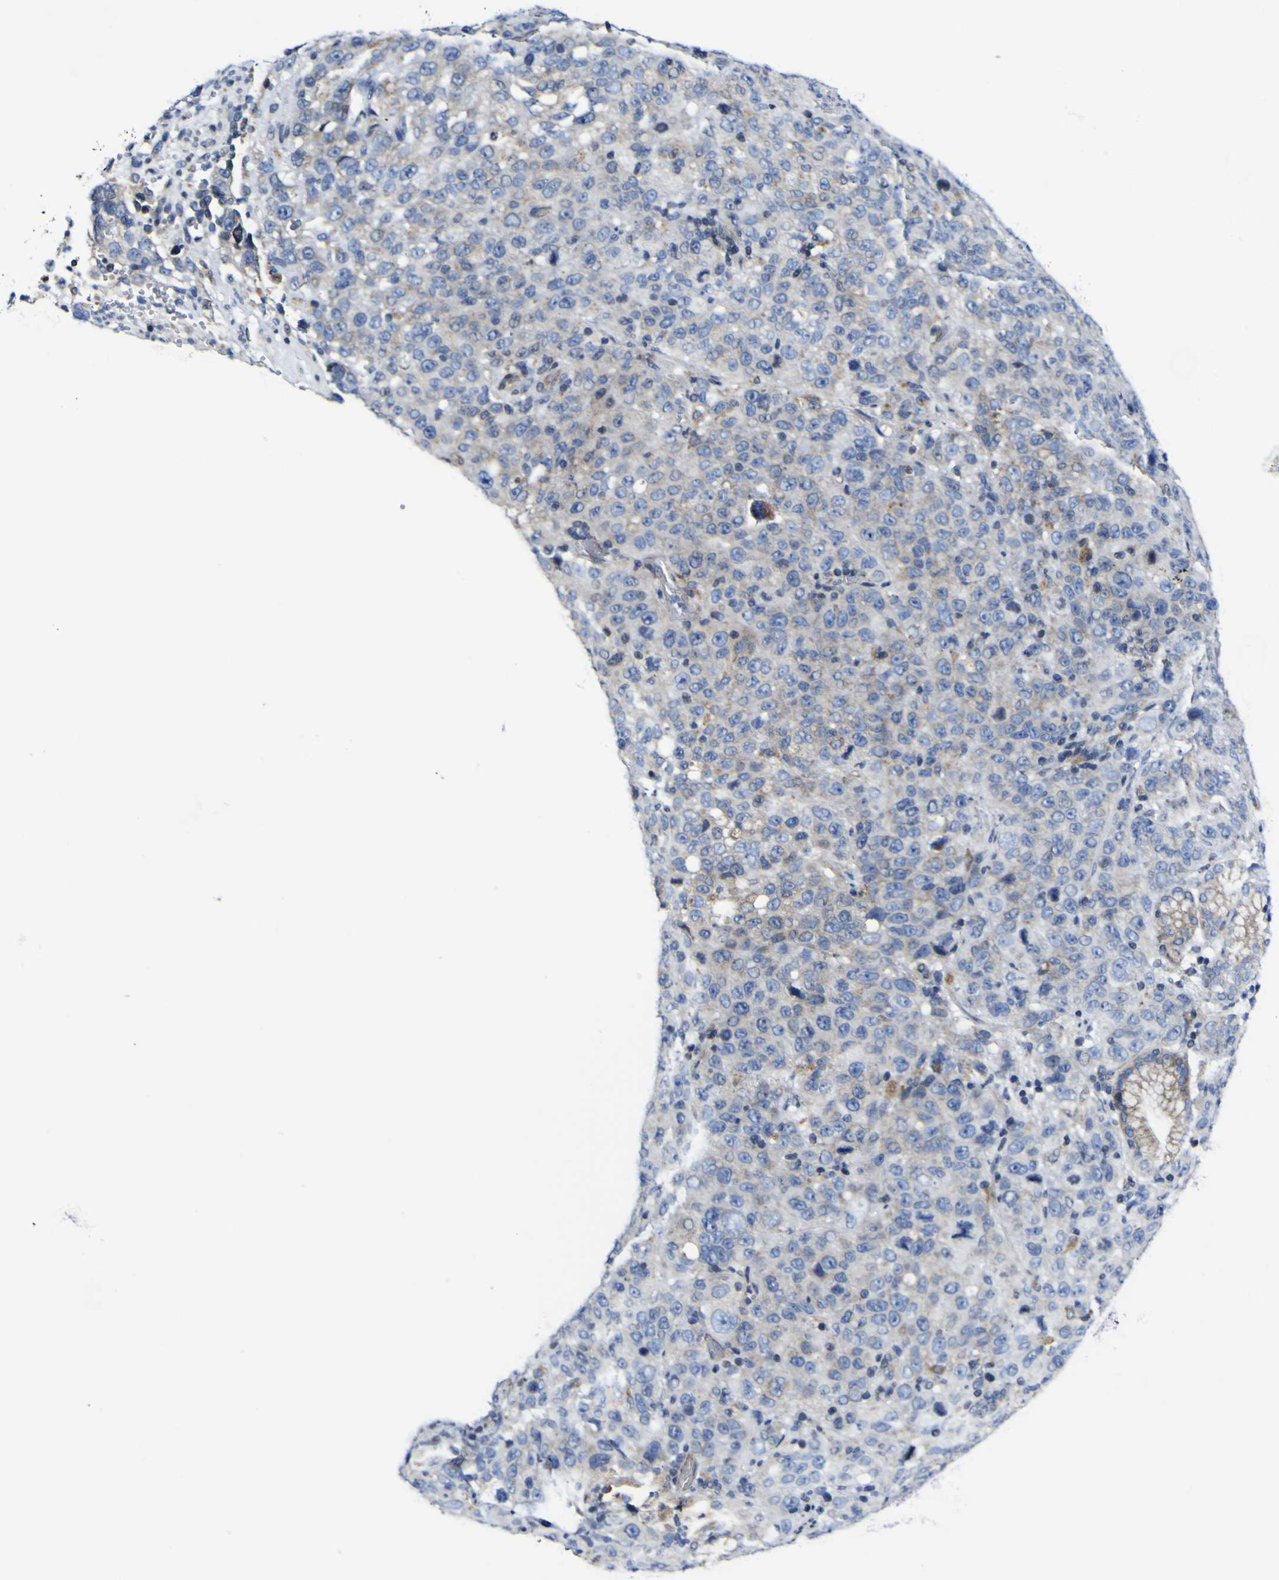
{"staining": {"intensity": "moderate", "quantity": "25%-75%", "location": "cytoplasmic/membranous"}, "tissue": "stomach cancer", "cell_type": "Tumor cells", "image_type": "cancer", "snomed": [{"axis": "morphology", "description": "Normal tissue, NOS"}, {"axis": "morphology", "description": "Adenocarcinoma, NOS"}, {"axis": "topography", "description": "Stomach"}], "caption": "Immunohistochemical staining of adenocarcinoma (stomach) demonstrates medium levels of moderate cytoplasmic/membranous staining in about 25%-75% of tumor cells.", "gene": "CCDC90B", "patient": {"sex": "male", "age": 48}}